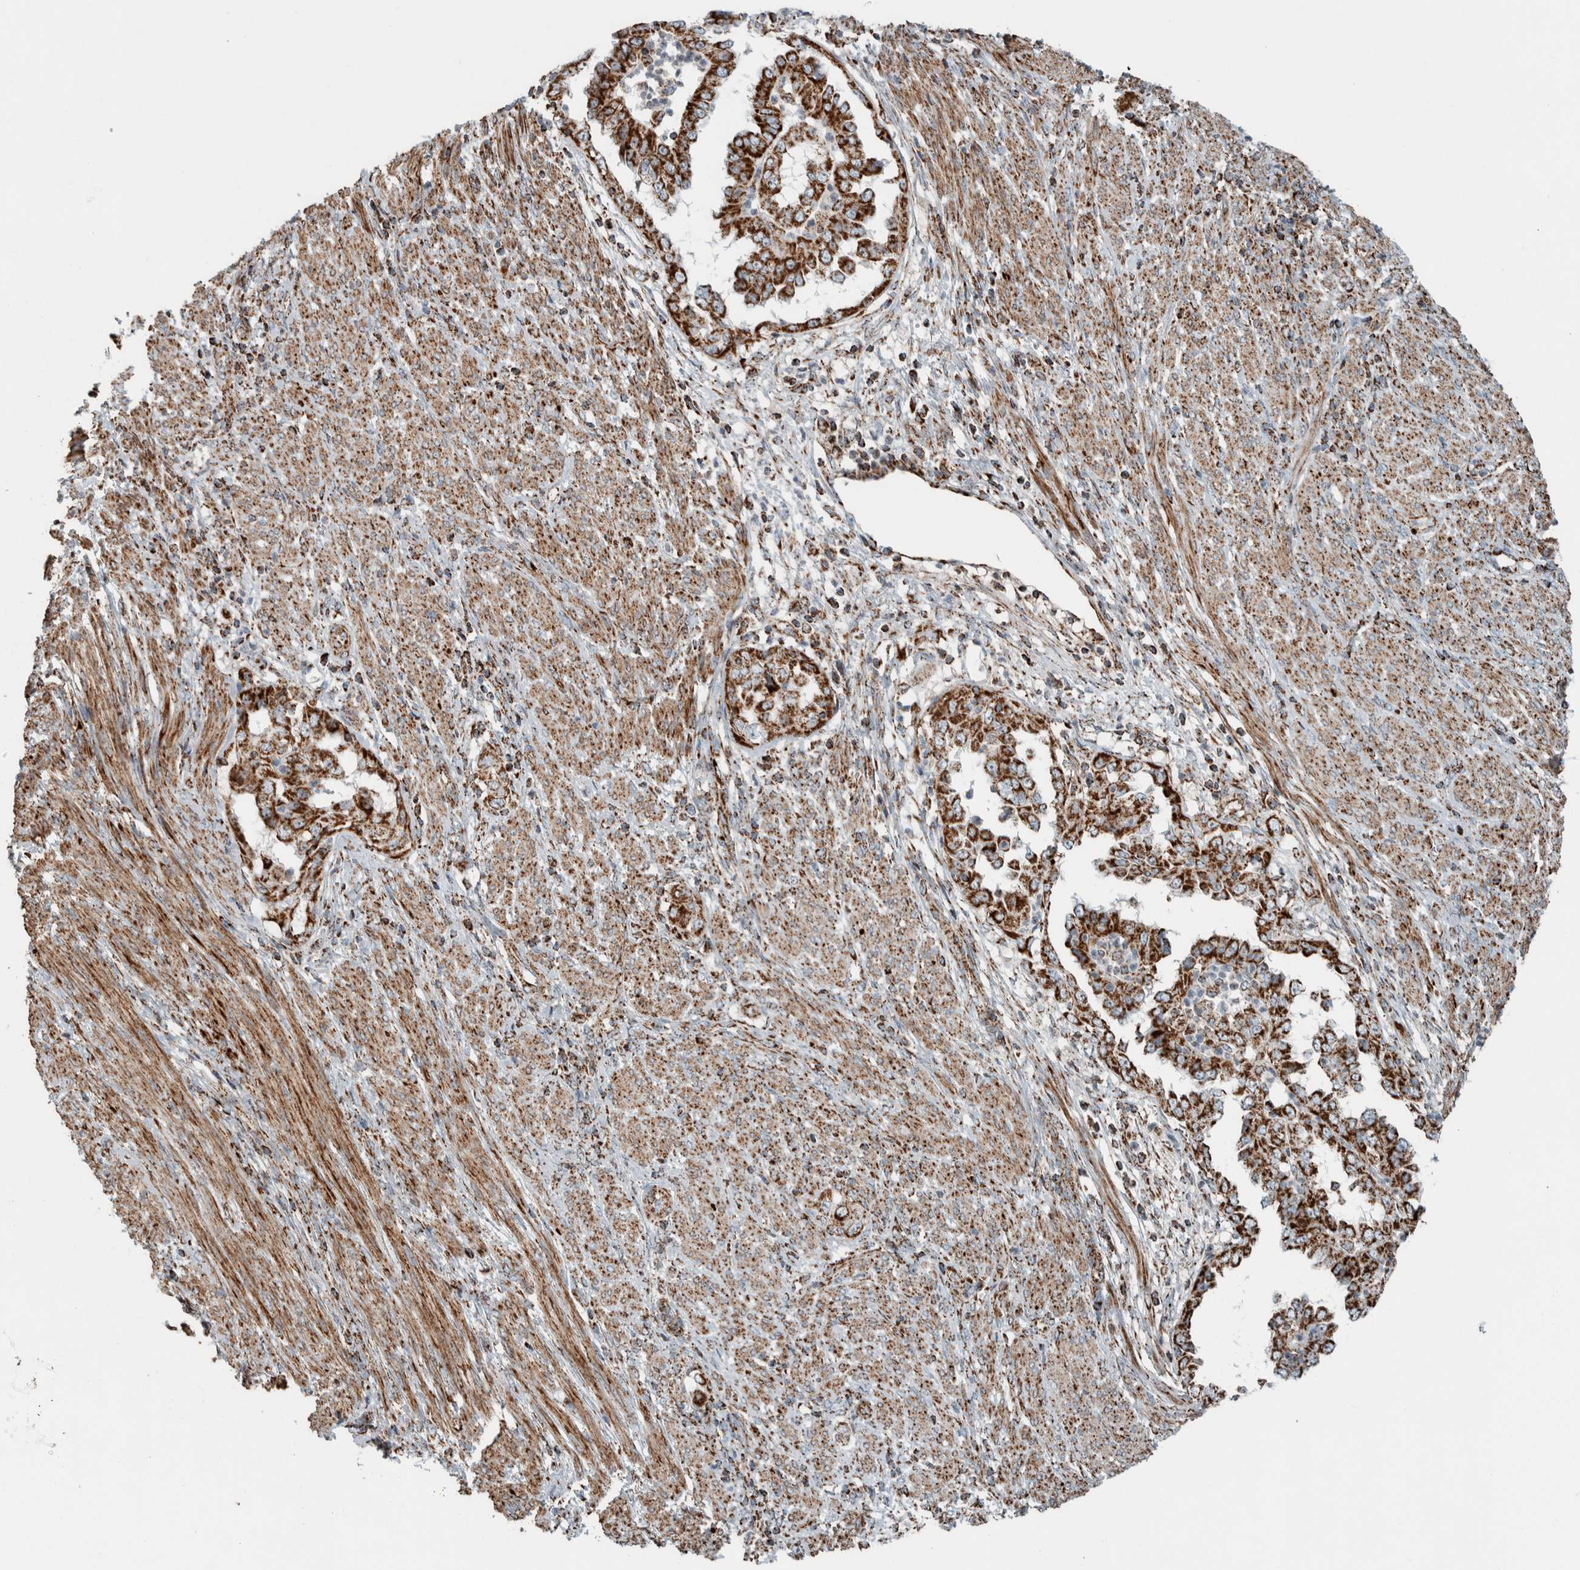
{"staining": {"intensity": "strong", "quantity": ">75%", "location": "cytoplasmic/membranous"}, "tissue": "endometrial cancer", "cell_type": "Tumor cells", "image_type": "cancer", "snomed": [{"axis": "morphology", "description": "Adenocarcinoma, NOS"}, {"axis": "topography", "description": "Endometrium"}], "caption": "About >75% of tumor cells in adenocarcinoma (endometrial) demonstrate strong cytoplasmic/membranous protein staining as visualized by brown immunohistochemical staining.", "gene": "CNTROB", "patient": {"sex": "female", "age": 85}}